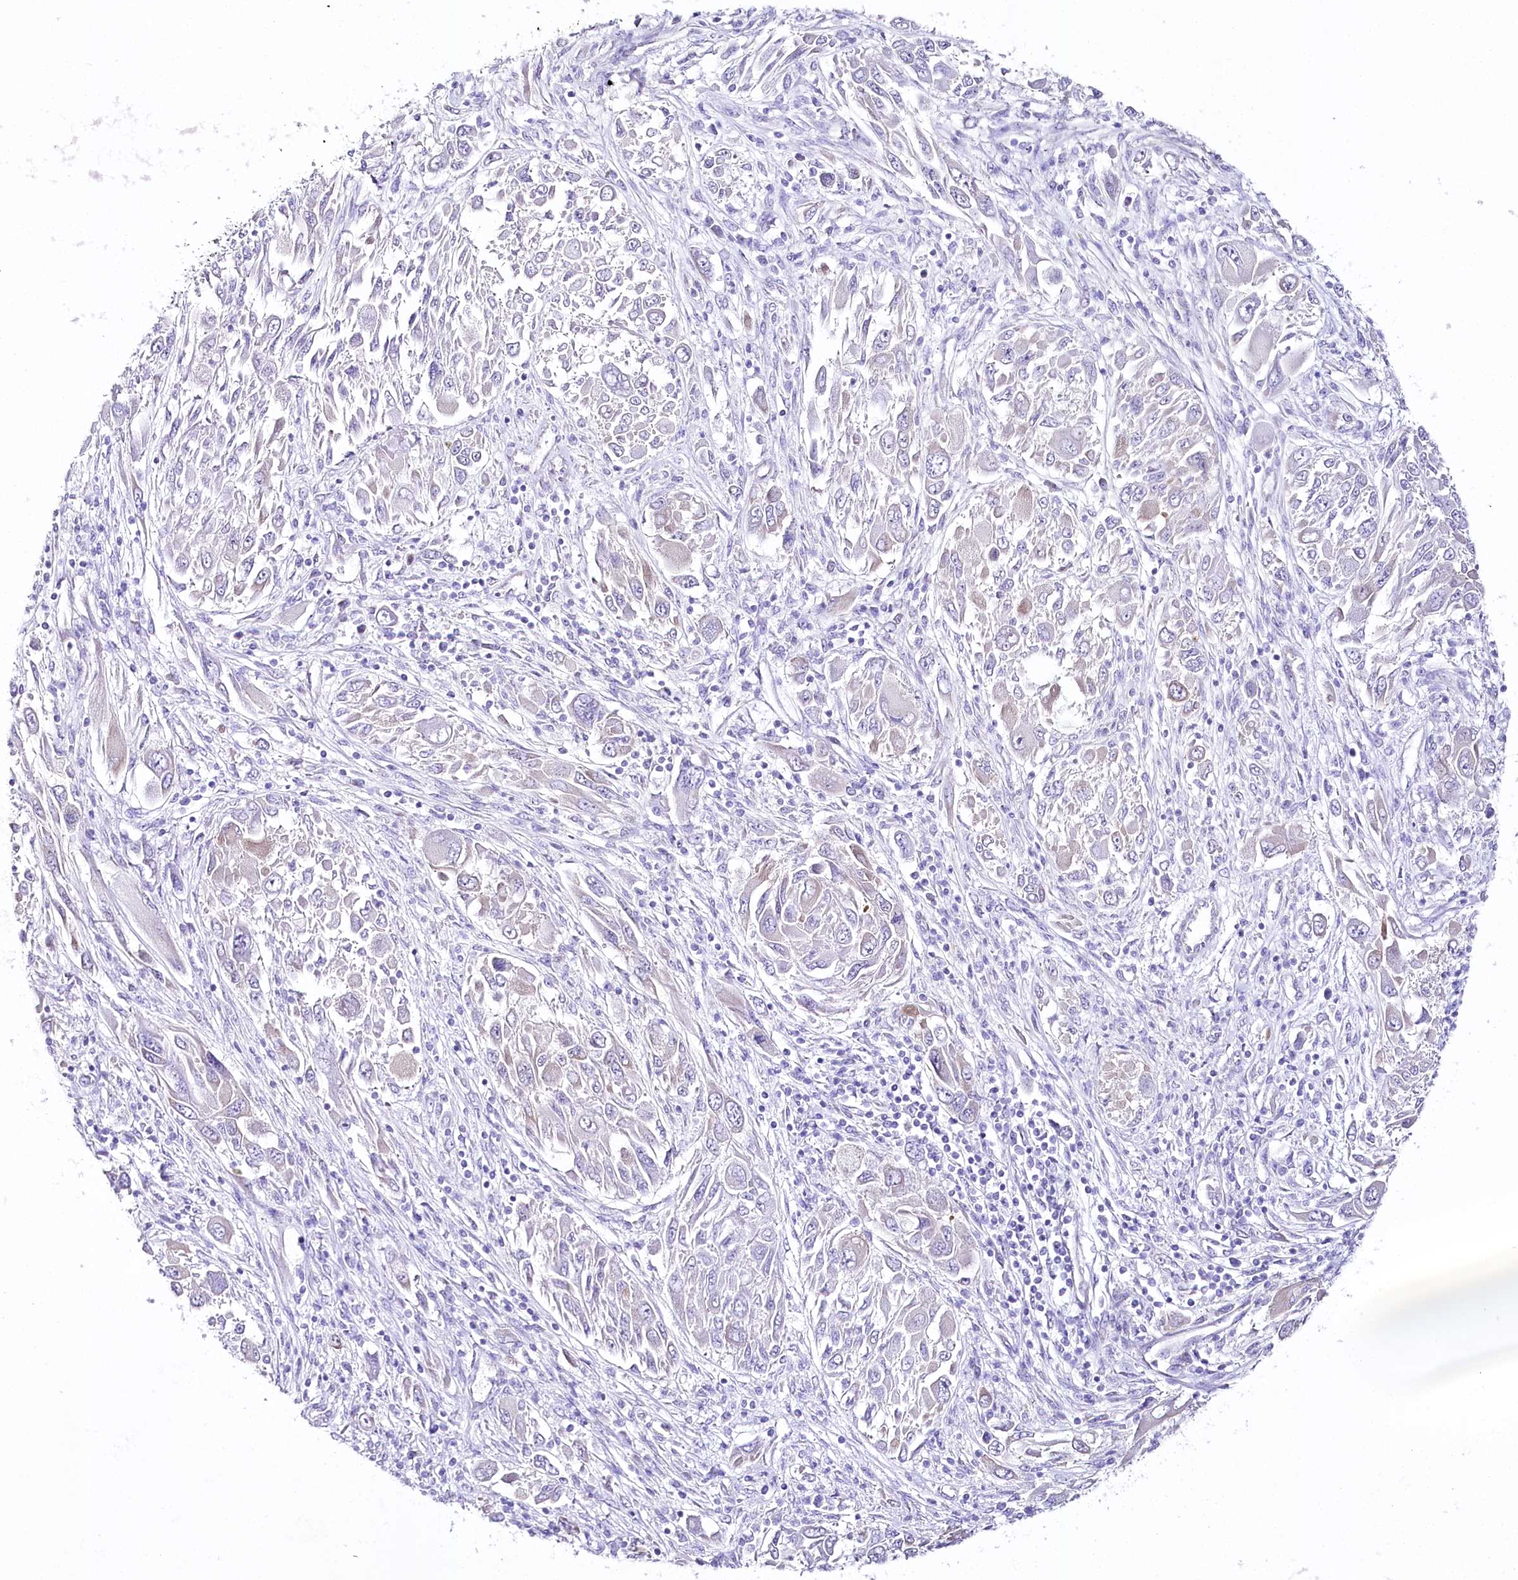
{"staining": {"intensity": "negative", "quantity": "none", "location": "none"}, "tissue": "melanoma", "cell_type": "Tumor cells", "image_type": "cancer", "snomed": [{"axis": "morphology", "description": "Malignant melanoma, NOS"}, {"axis": "topography", "description": "Skin"}], "caption": "A high-resolution histopathology image shows immunohistochemistry staining of melanoma, which shows no significant positivity in tumor cells. (Immunohistochemistry, brightfield microscopy, high magnification).", "gene": "CSN3", "patient": {"sex": "female", "age": 91}}